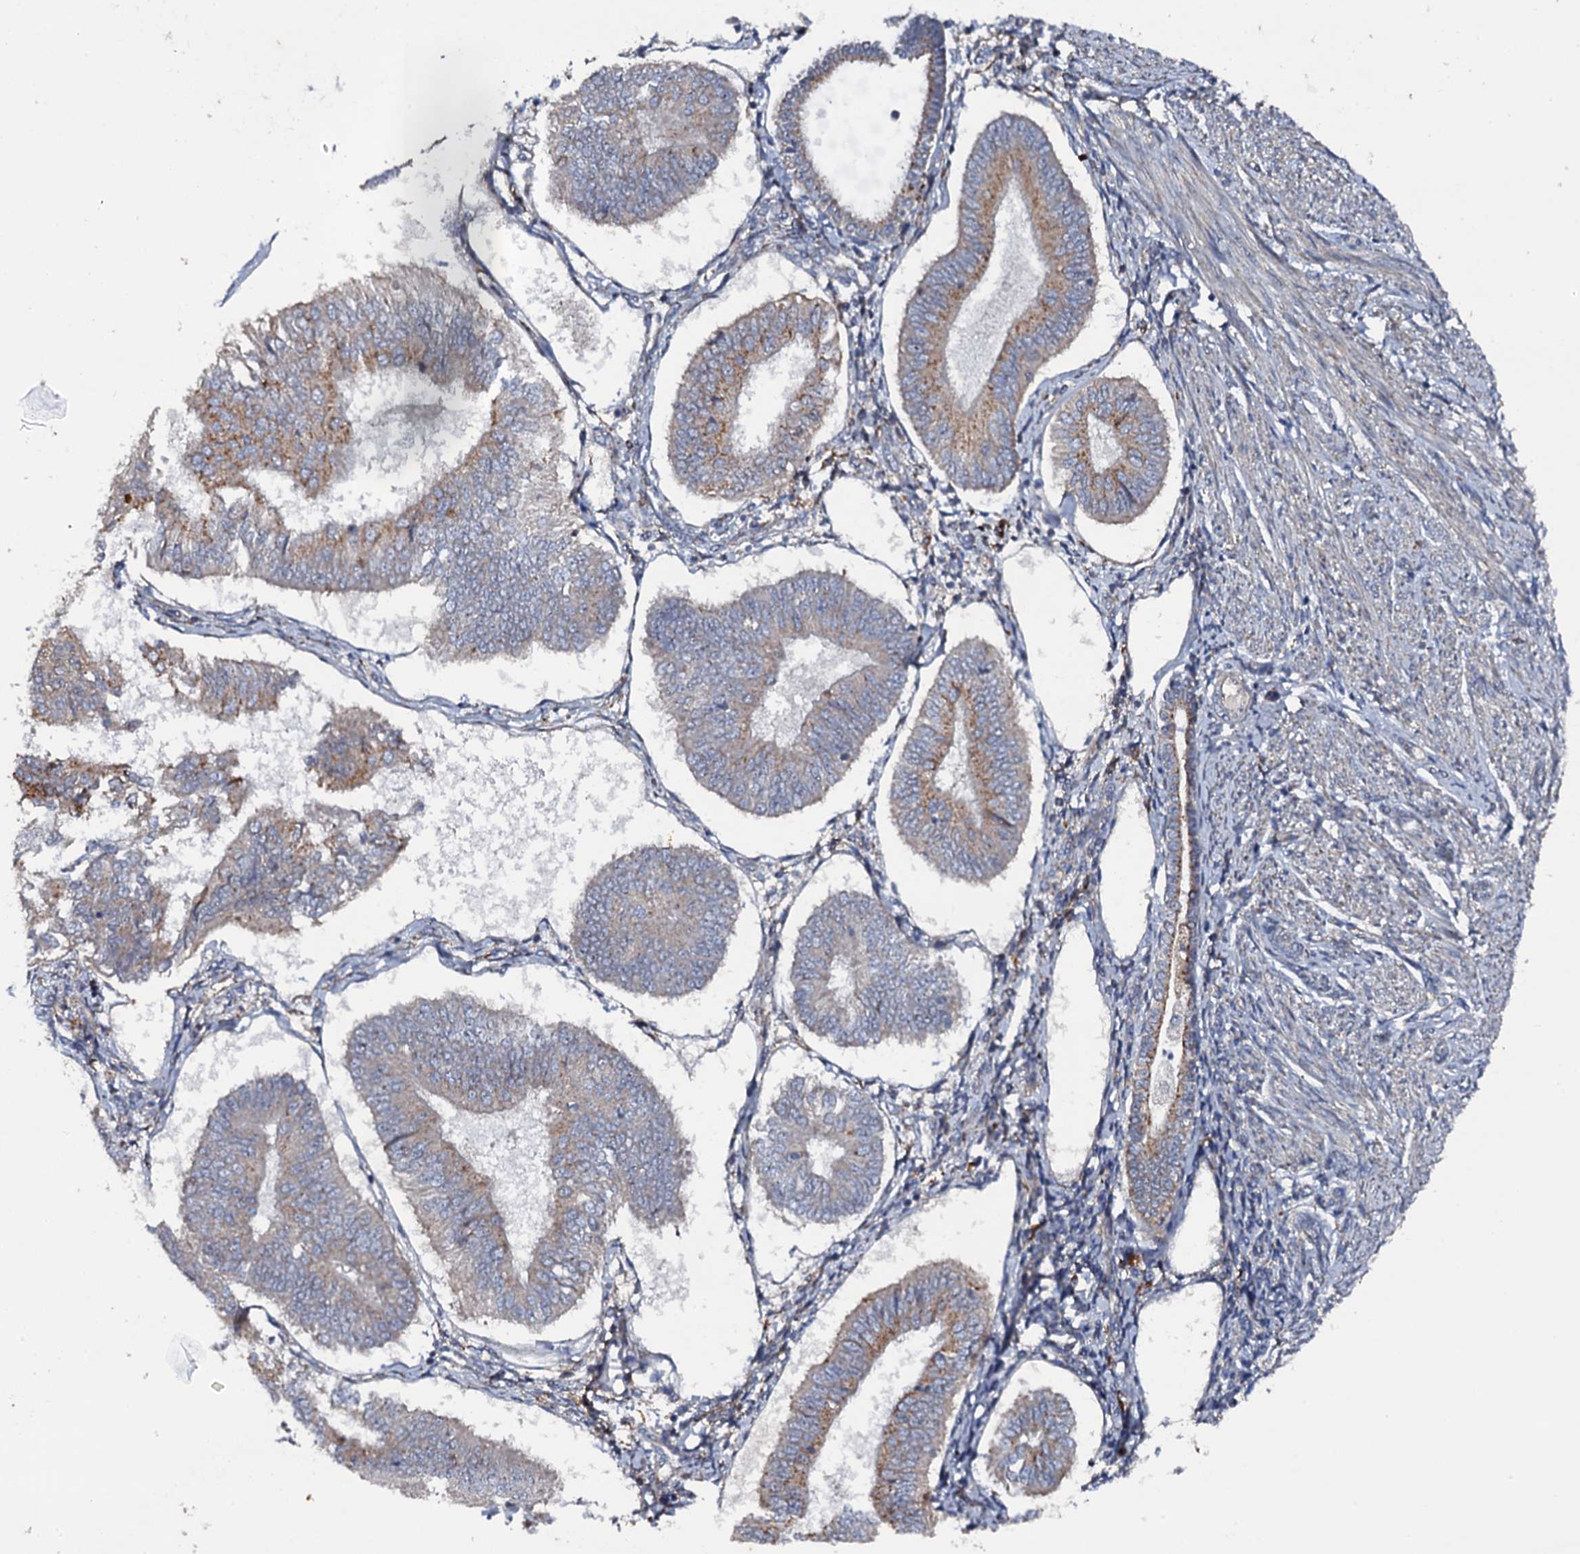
{"staining": {"intensity": "moderate", "quantity": "<25%", "location": "cytoplasmic/membranous"}, "tissue": "endometrial cancer", "cell_type": "Tumor cells", "image_type": "cancer", "snomed": [{"axis": "morphology", "description": "Adenocarcinoma, NOS"}, {"axis": "topography", "description": "Endometrium"}], "caption": "A brown stain highlights moderate cytoplasmic/membranous positivity of a protein in human endometrial adenocarcinoma tumor cells.", "gene": "LRRC28", "patient": {"sex": "female", "age": 58}}